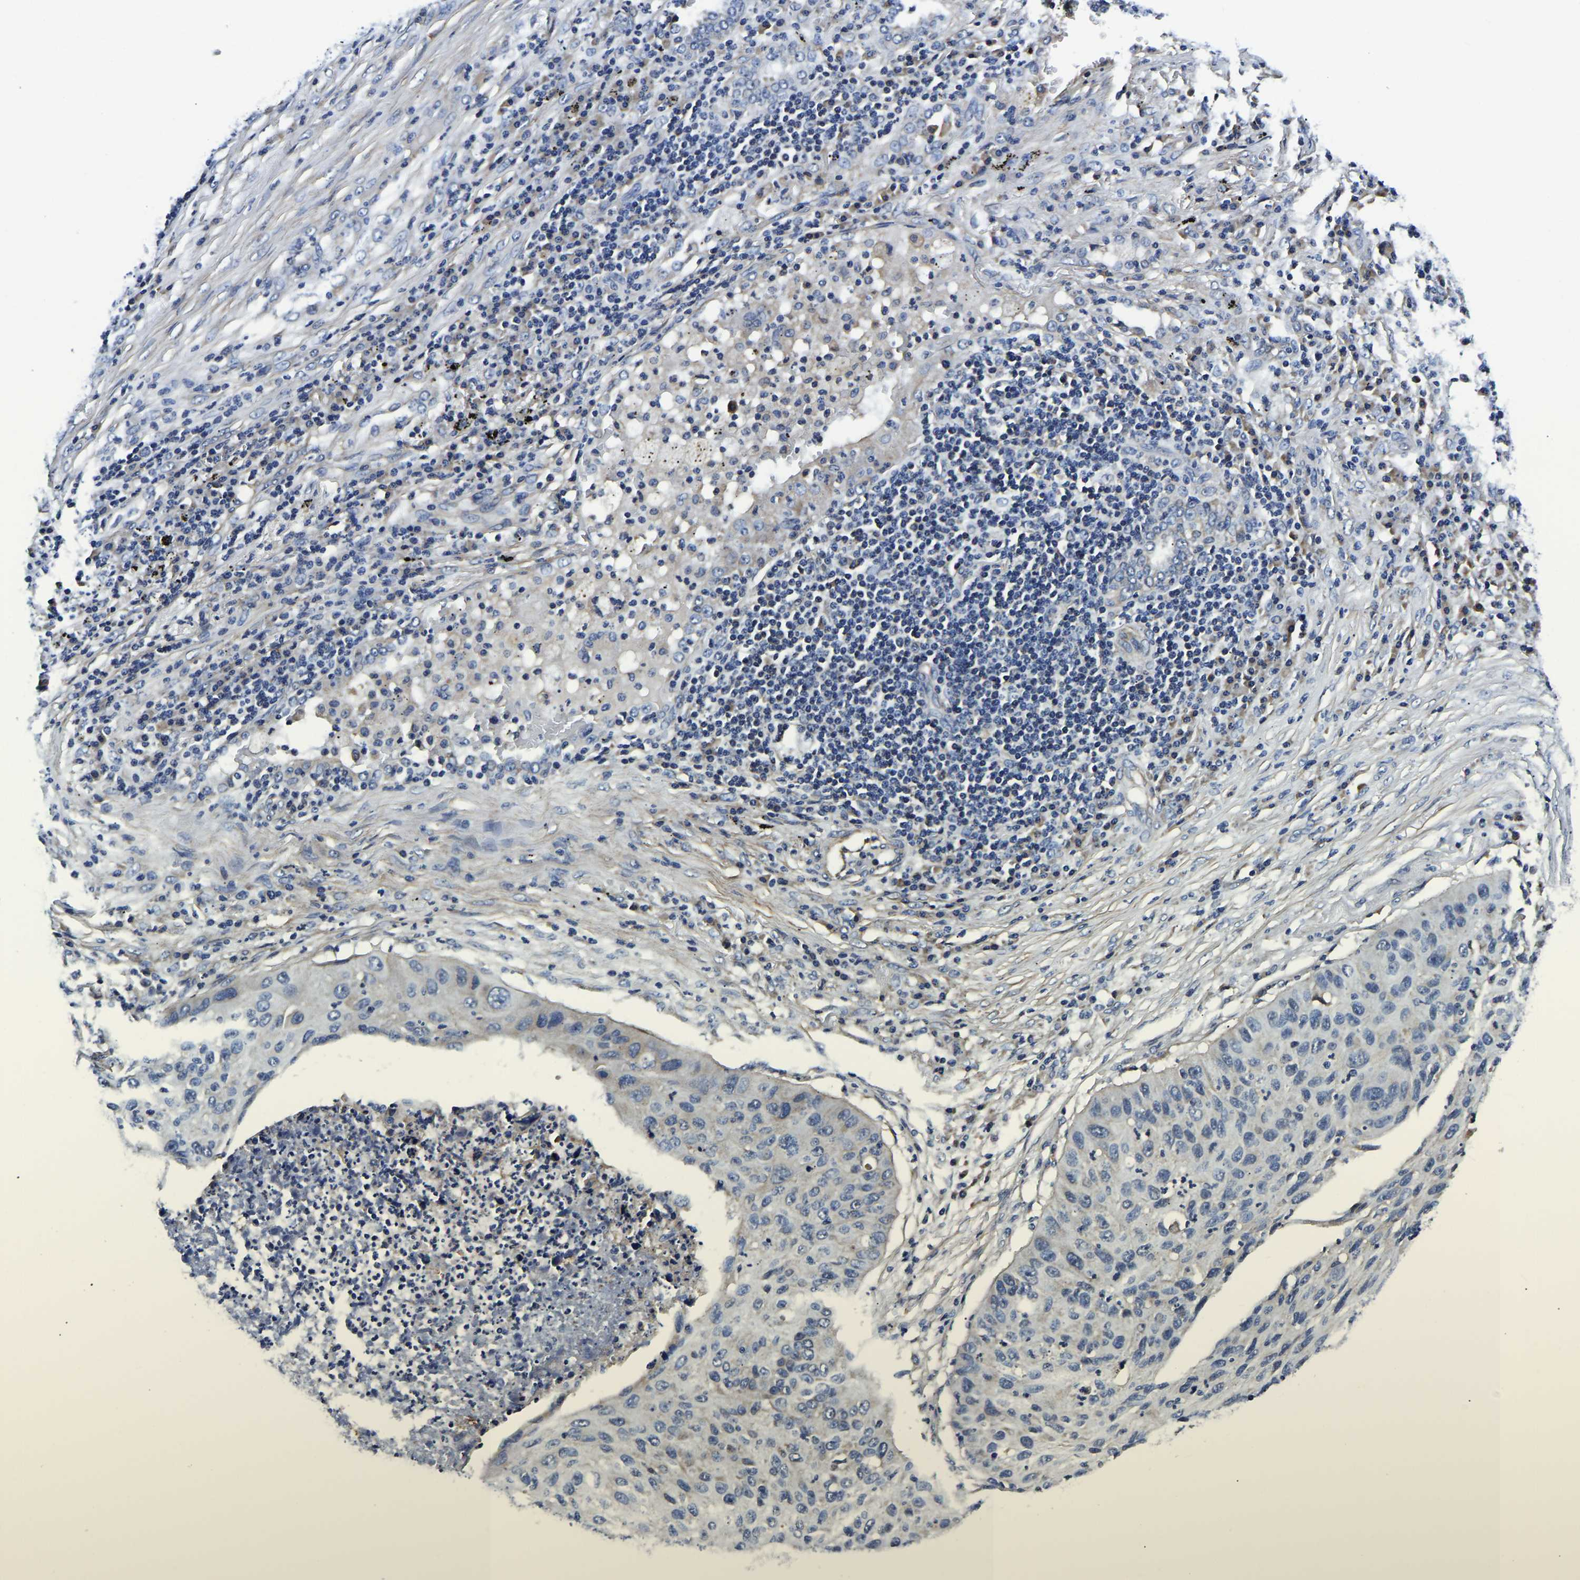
{"staining": {"intensity": "negative", "quantity": "none", "location": "none"}, "tissue": "lung cancer", "cell_type": "Tumor cells", "image_type": "cancer", "snomed": [{"axis": "morphology", "description": "Squamous cell carcinoma, NOS"}, {"axis": "topography", "description": "Lung"}], "caption": "Protein analysis of lung cancer displays no significant positivity in tumor cells.", "gene": "KCTD17", "patient": {"sex": "female", "age": 63}}